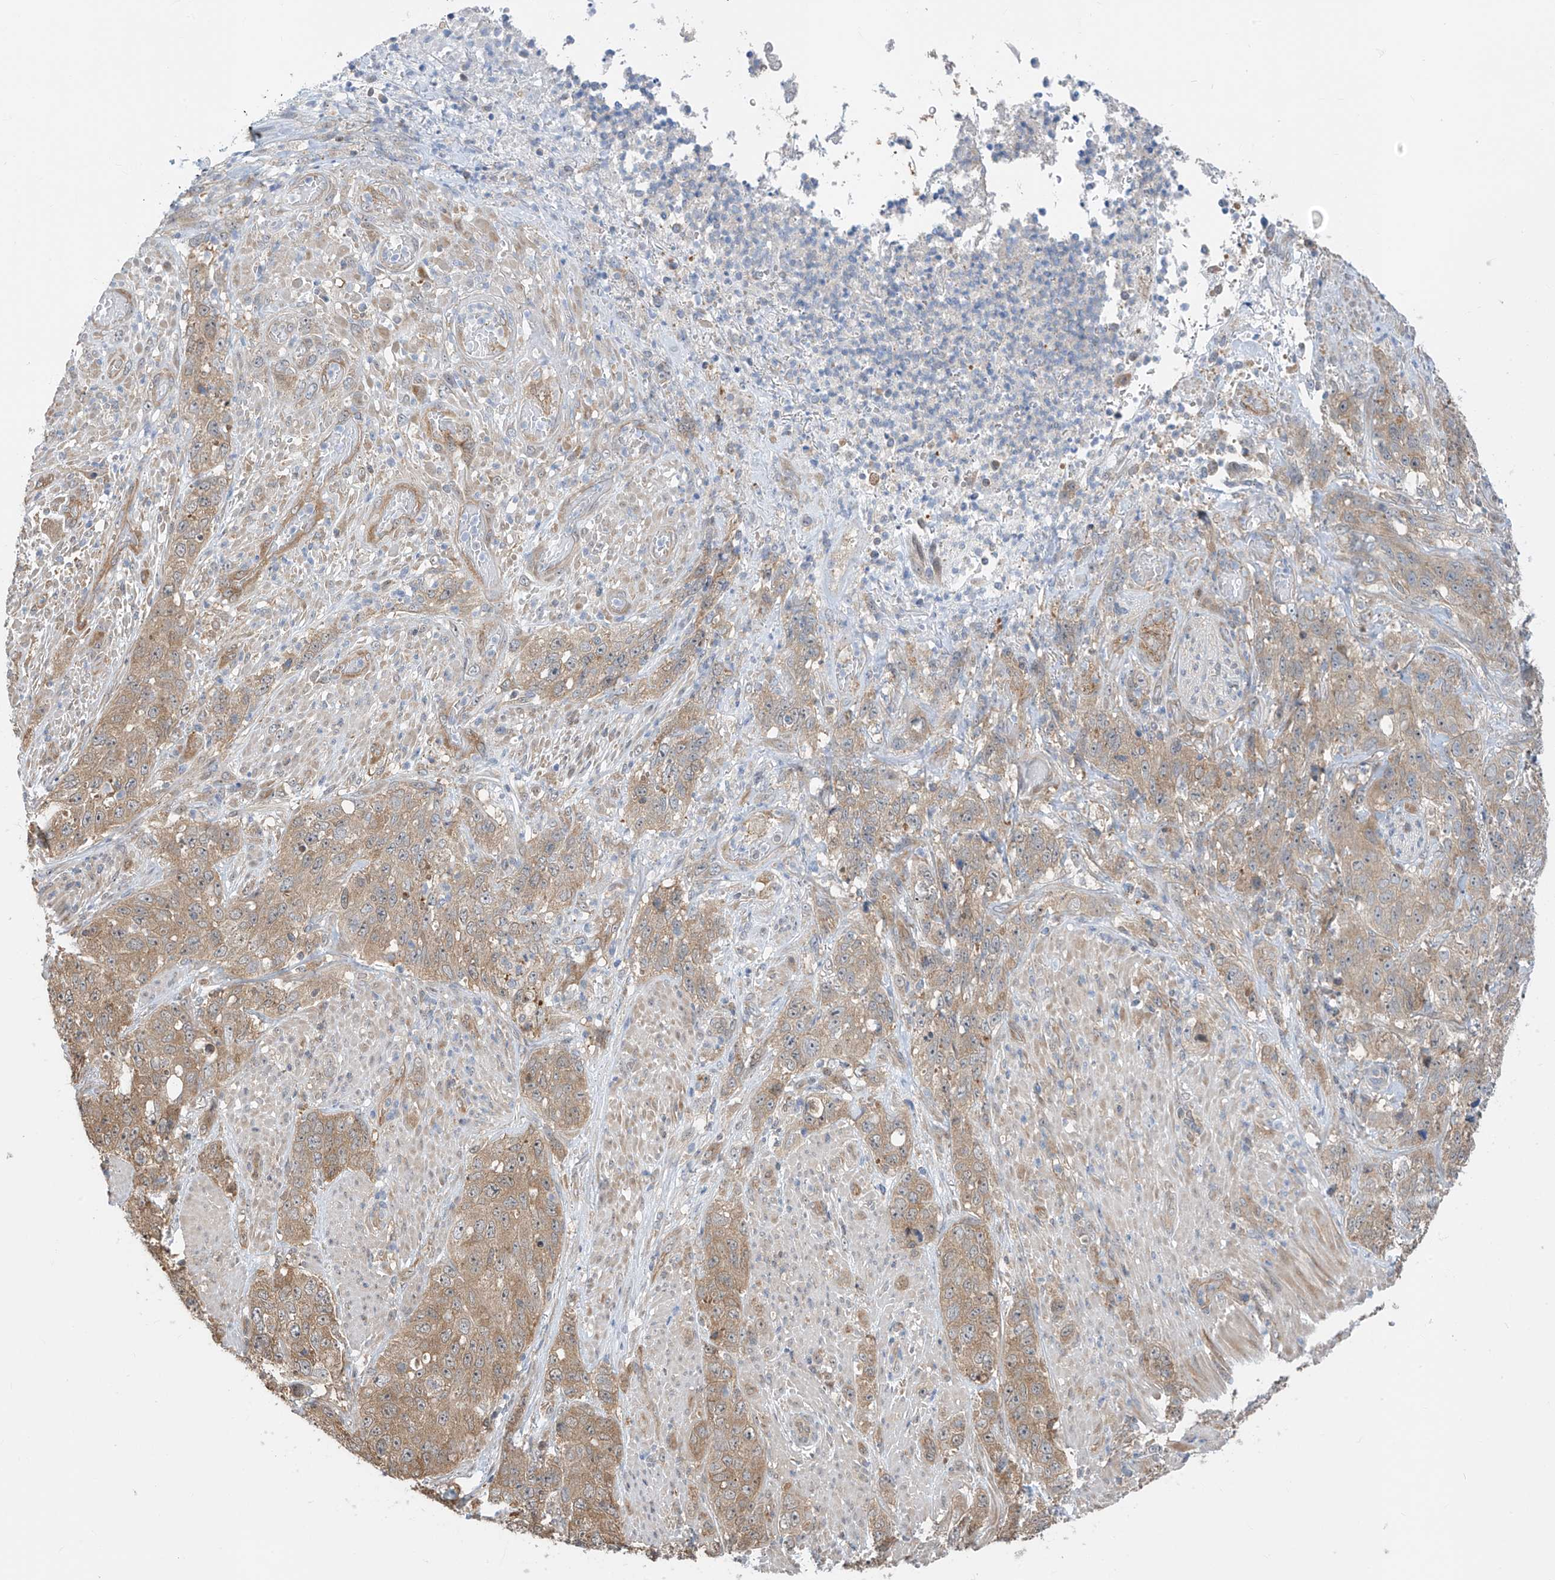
{"staining": {"intensity": "moderate", "quantity": ">75%", "location": "cytoplasmic/membranous"}, "tissue": "stomach cancer", "cell_type": "Tumor cells", "image_type": "cancer", "snomed": [{"axis": "morphology", "description": "Adenocarcinoma, NOS"}, {"axis": "topography", "description": "Stomach"}], "caption": "Protein expression analysis of human adenocarcinoma (stomach) reveals moderate cytoplasmic/membranous staining in approximately >75% of tumor cells.", "gene": "TTC38", "patient": {"sex": "male", "age": 48}}